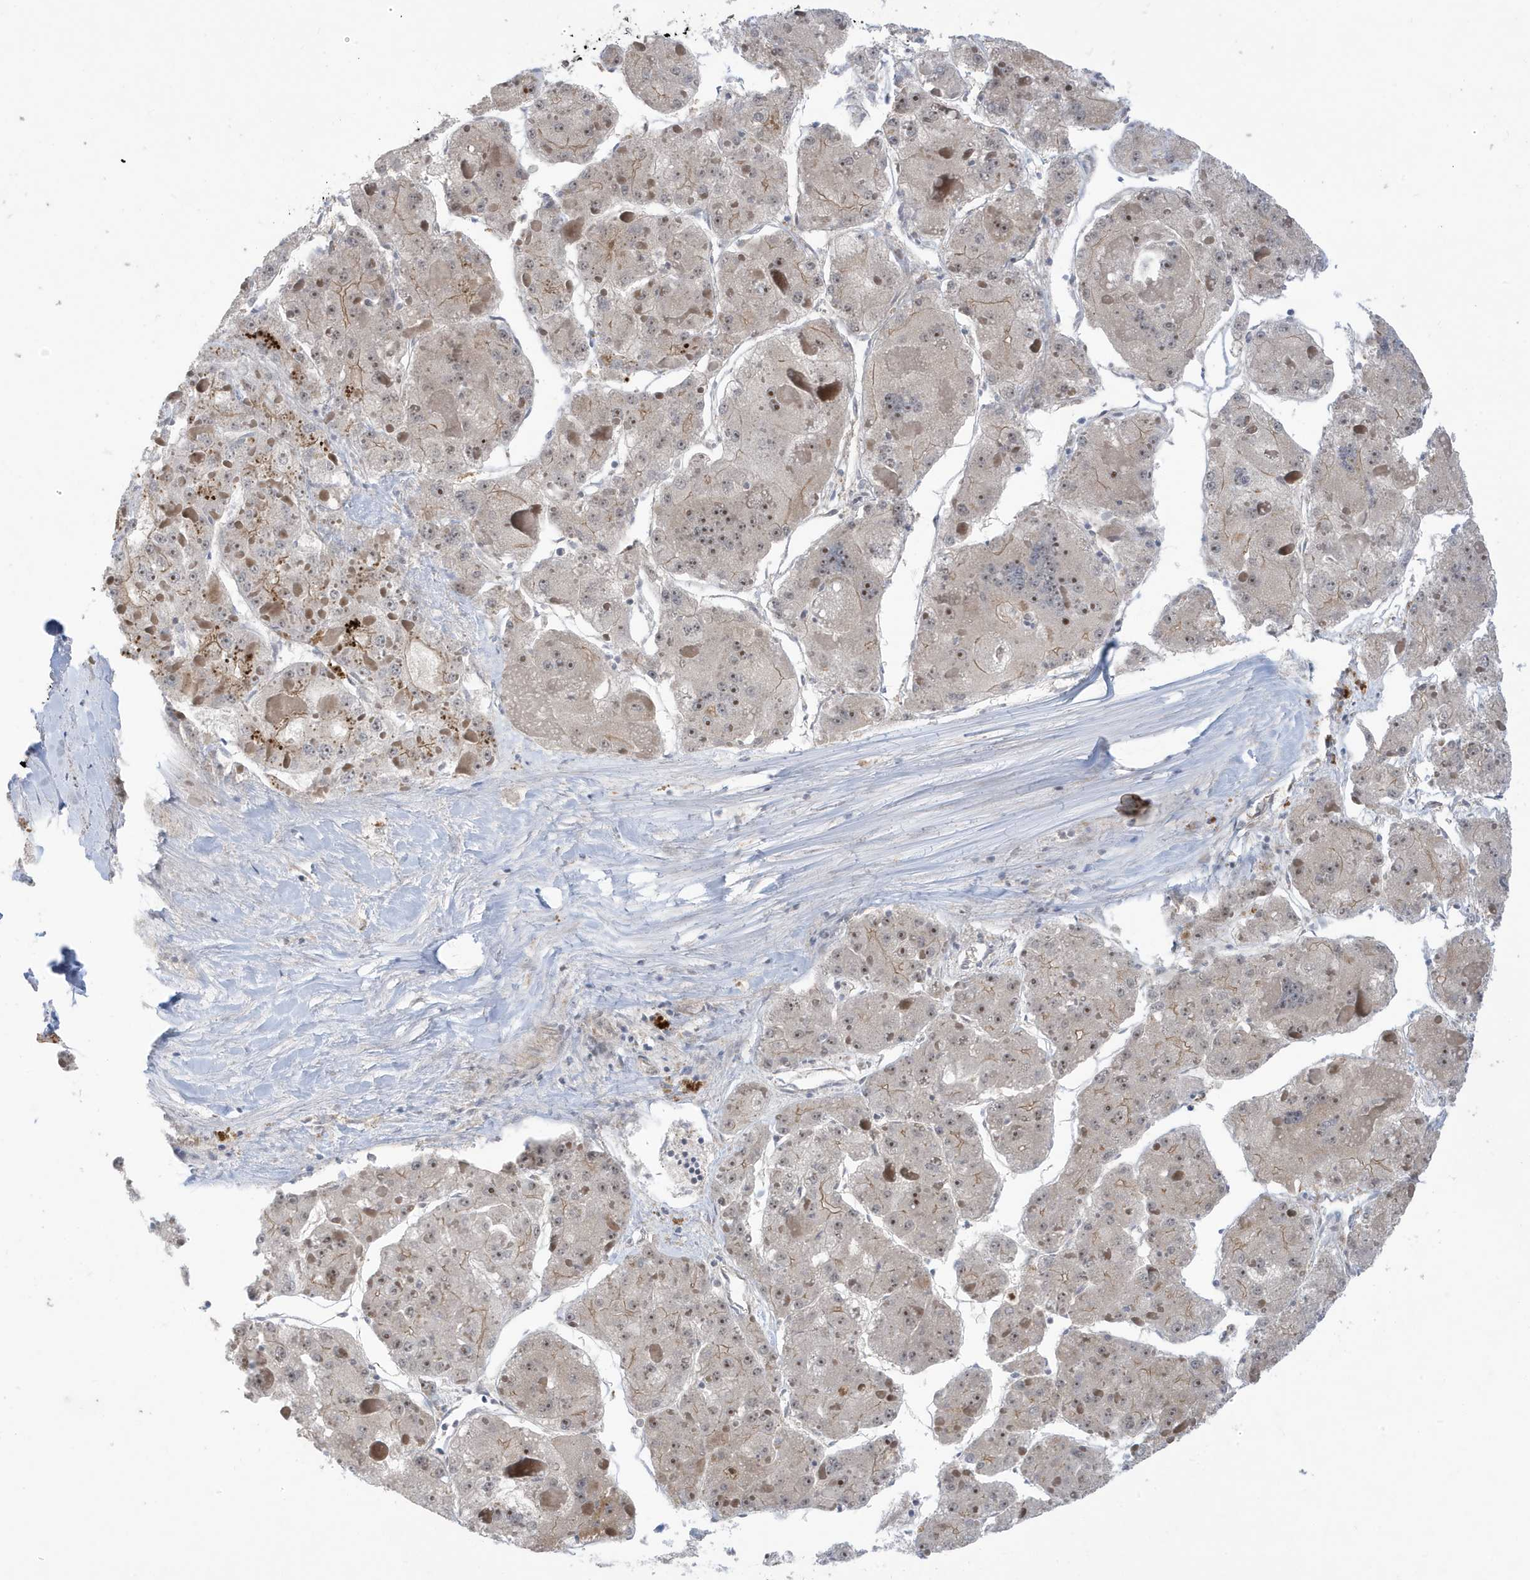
{"staining": {"intensity": "weak", "quantity": "<25%", "location": "cytoplasmic/membranous,nuclear"}, "tissue": "liver cancer", "cell_type": "Tumor cells", "image_type": "cancer", "snomed": [{"axis": "morphology", "description": "Carcinoma, Hepatocellular, NOS"}, {"axis": "topography", "description": "Liver"}], "caption": "Human liver cancer stained for a protein using IHC reveals no expression in tumor cells.", "gene": "FAM9B", "patient": {"sex": "female", "age": 73}}